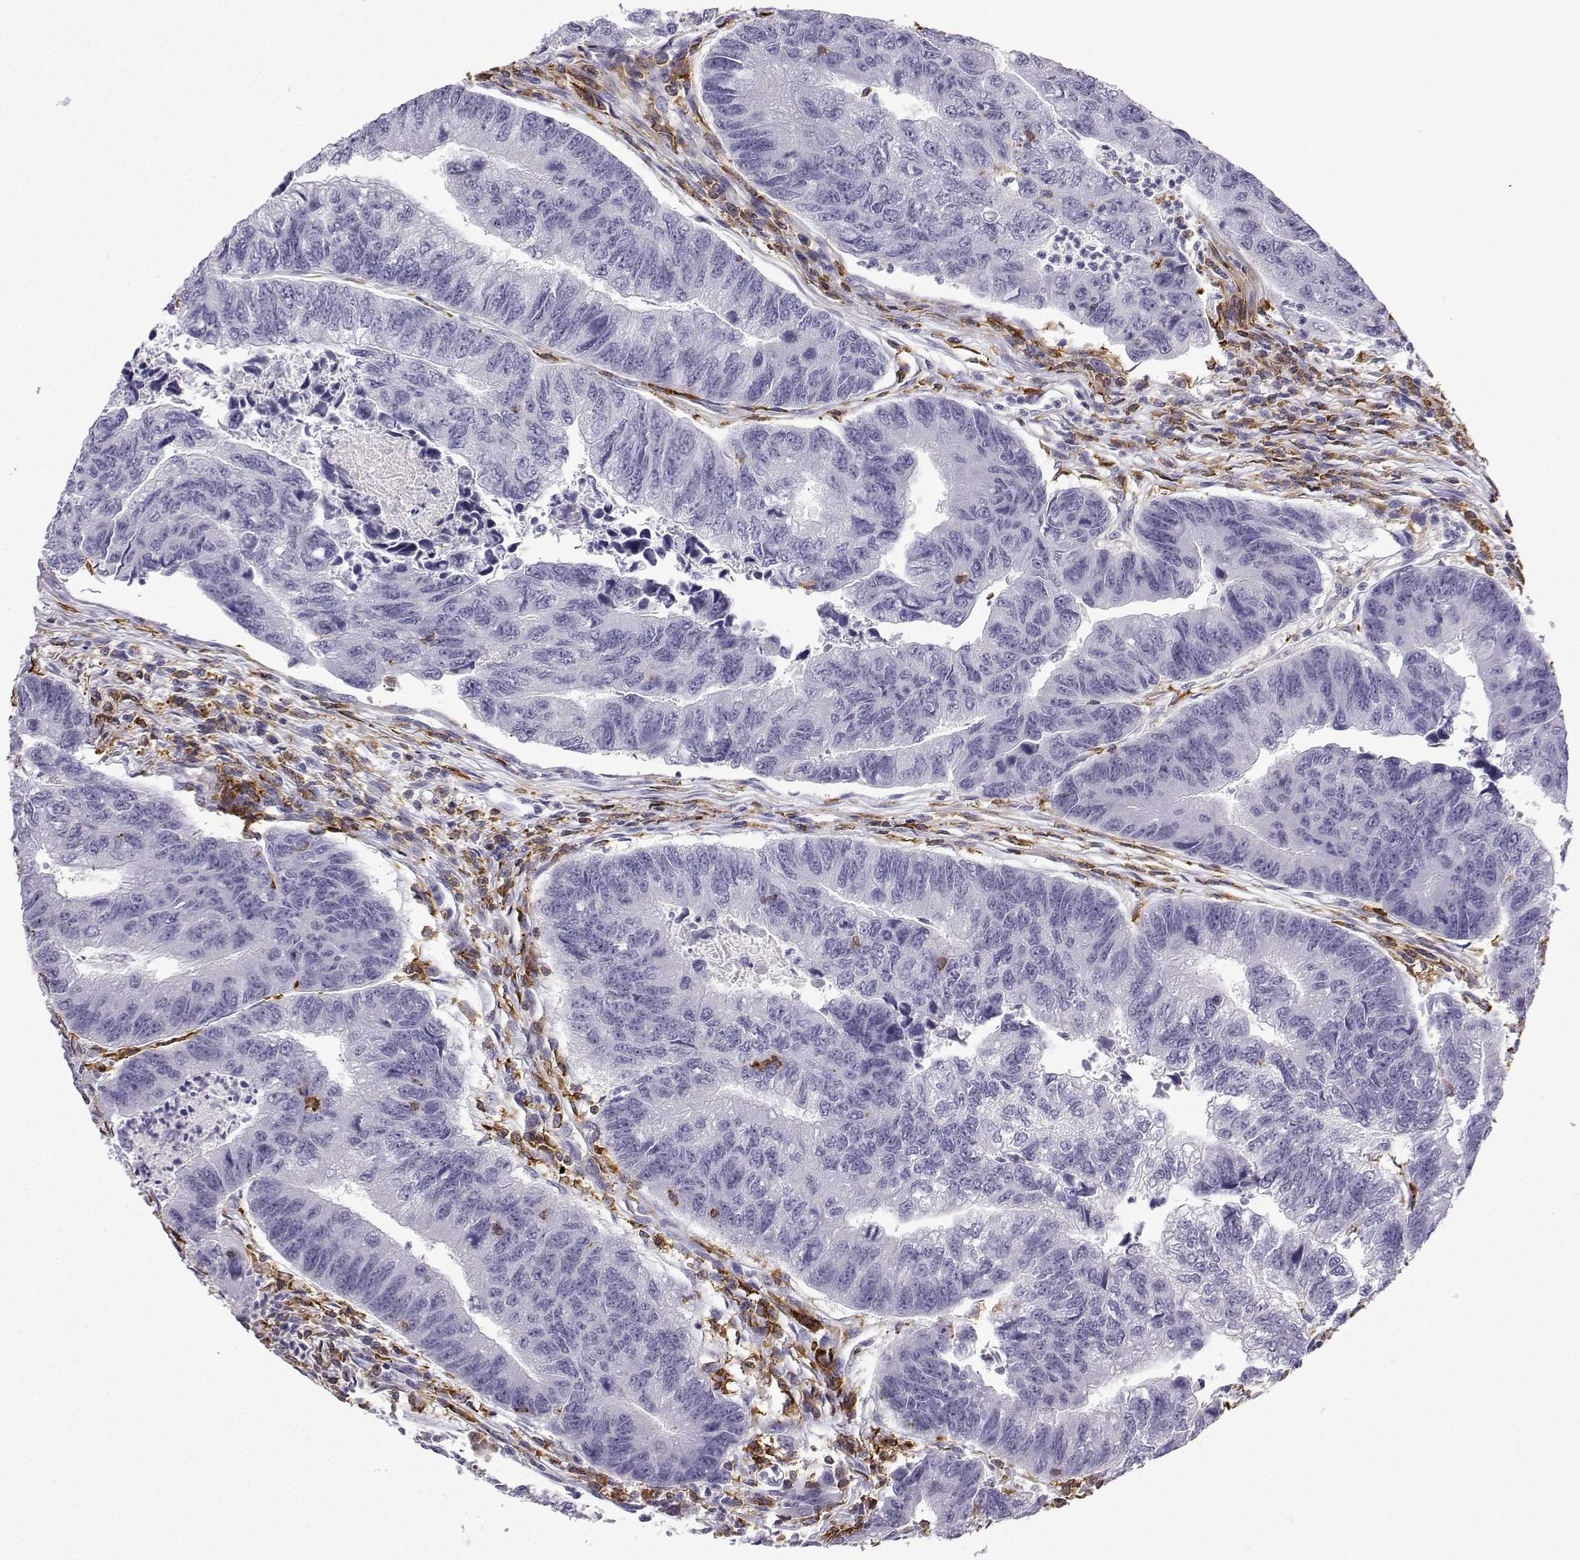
{"staining": {"intensity": "negative", "quantity": "none", "location": "none"}, "tissue": "colorectal cancer", "cell_type": "Tumor cells", "image_type": "cancer", "snomed": [{"axis": "morphology", "description": "Adenocarcinoma, NOS"}, {"axis": "topography", "description": "Colon"}], "caption": "An IHC histopathology image of colorectal cancer (adenocarcinoma) is shown. There is no staining in tumor cells of colorectal cancer (adenocarcinoma).", "gene": "DOCK10", "patient": {"sex": "female", "age": 65}}